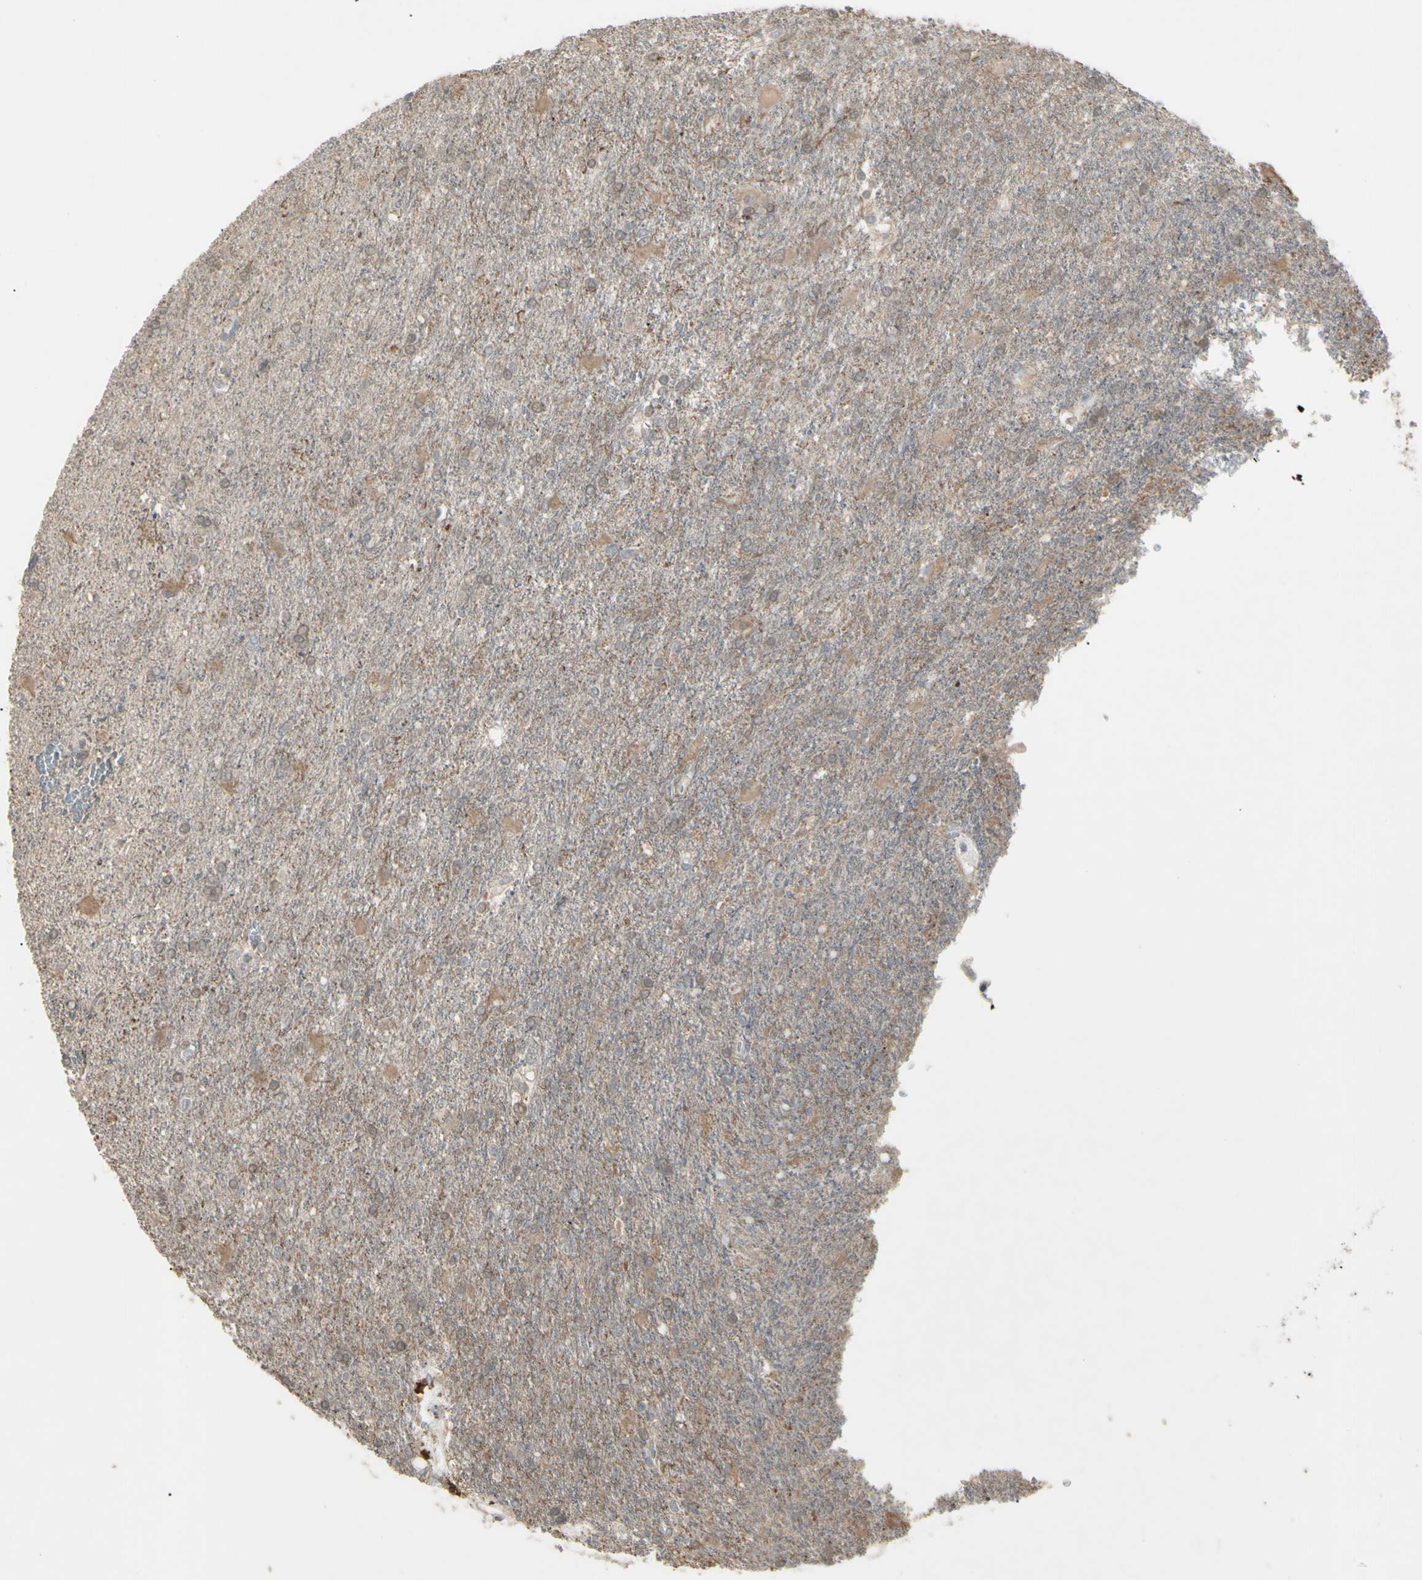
{"staining": {"intensity": "weak", "quantity": "25%-75%", "location": "cytoplasmic/membranous"}, "tissue": "glioma", "cell_type": "Tumor cells", "image_type": "cancer", "snomed": [{"axis": "morphology", "description": "Glioma, malignant, High grade"}, {"axis": "topography", "description": "Brain"}], "caption": "Protein expression analysis of glioma demonstrates weak cytoplasmic/membranous positivity in about 25%-75% of tumor cells. (Stains: DAB in brown, nuclei in blue, Microscopy: brightfield microscopy at high magnification).", "gene": "PIAS4", "patient": {"sex": "male", "age": 71}}